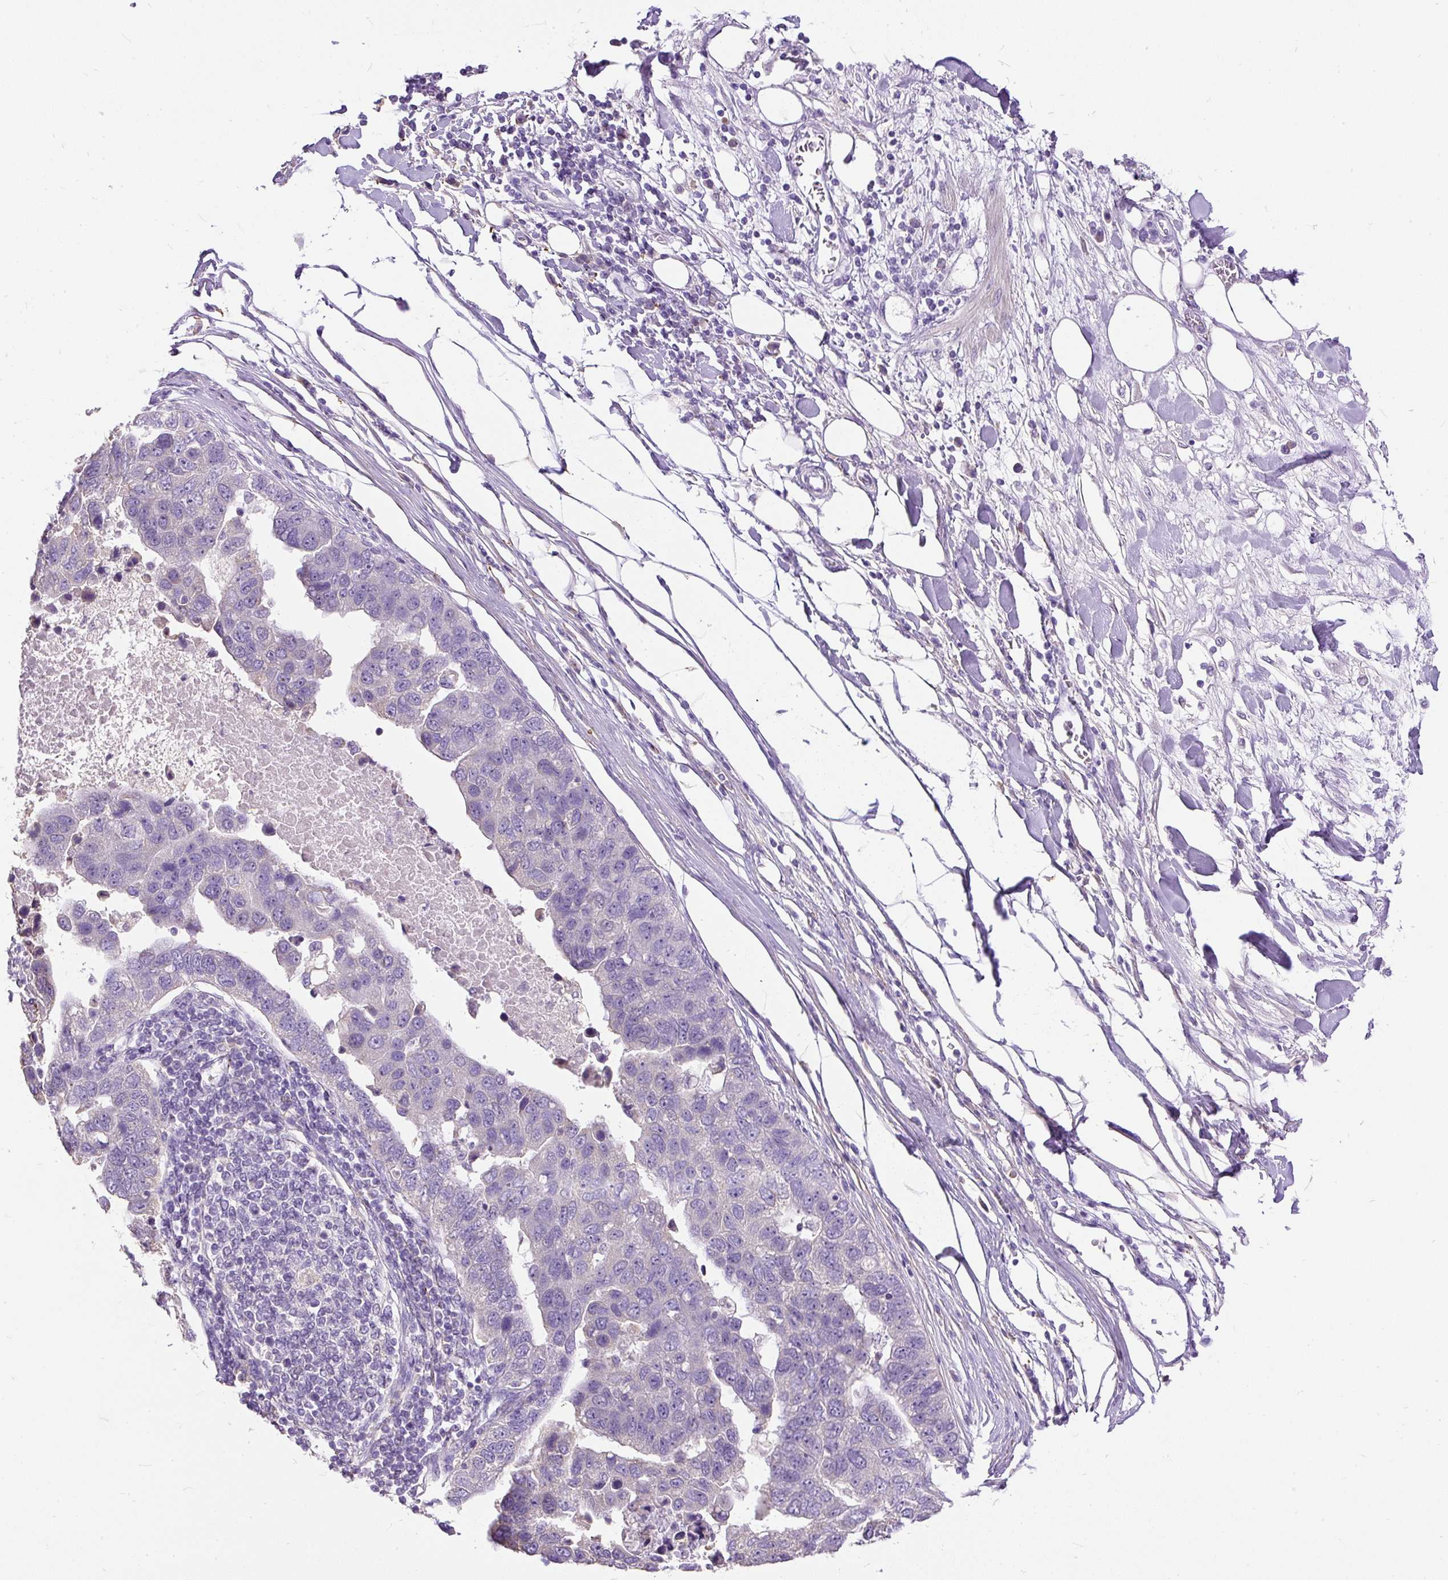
{"staining": {"intensity": "negative", "quantity": "none", "location": "none"}, "tissue": "pancreatic cancer", "cell_type": "Tumor cells", "image_type": "cancer", "snomed": [{"axis": "morphology", "description": "Adenocarcinoma, NOS"}, {"axis": "topography", "description": "Pancreas"}], "caption": "Pancreatic cancer was stained to show a protein in brown. There is no significant positivity in tumor cells.", "gene": "GBX1", "patient": {"sex": "female", "age": 61}}